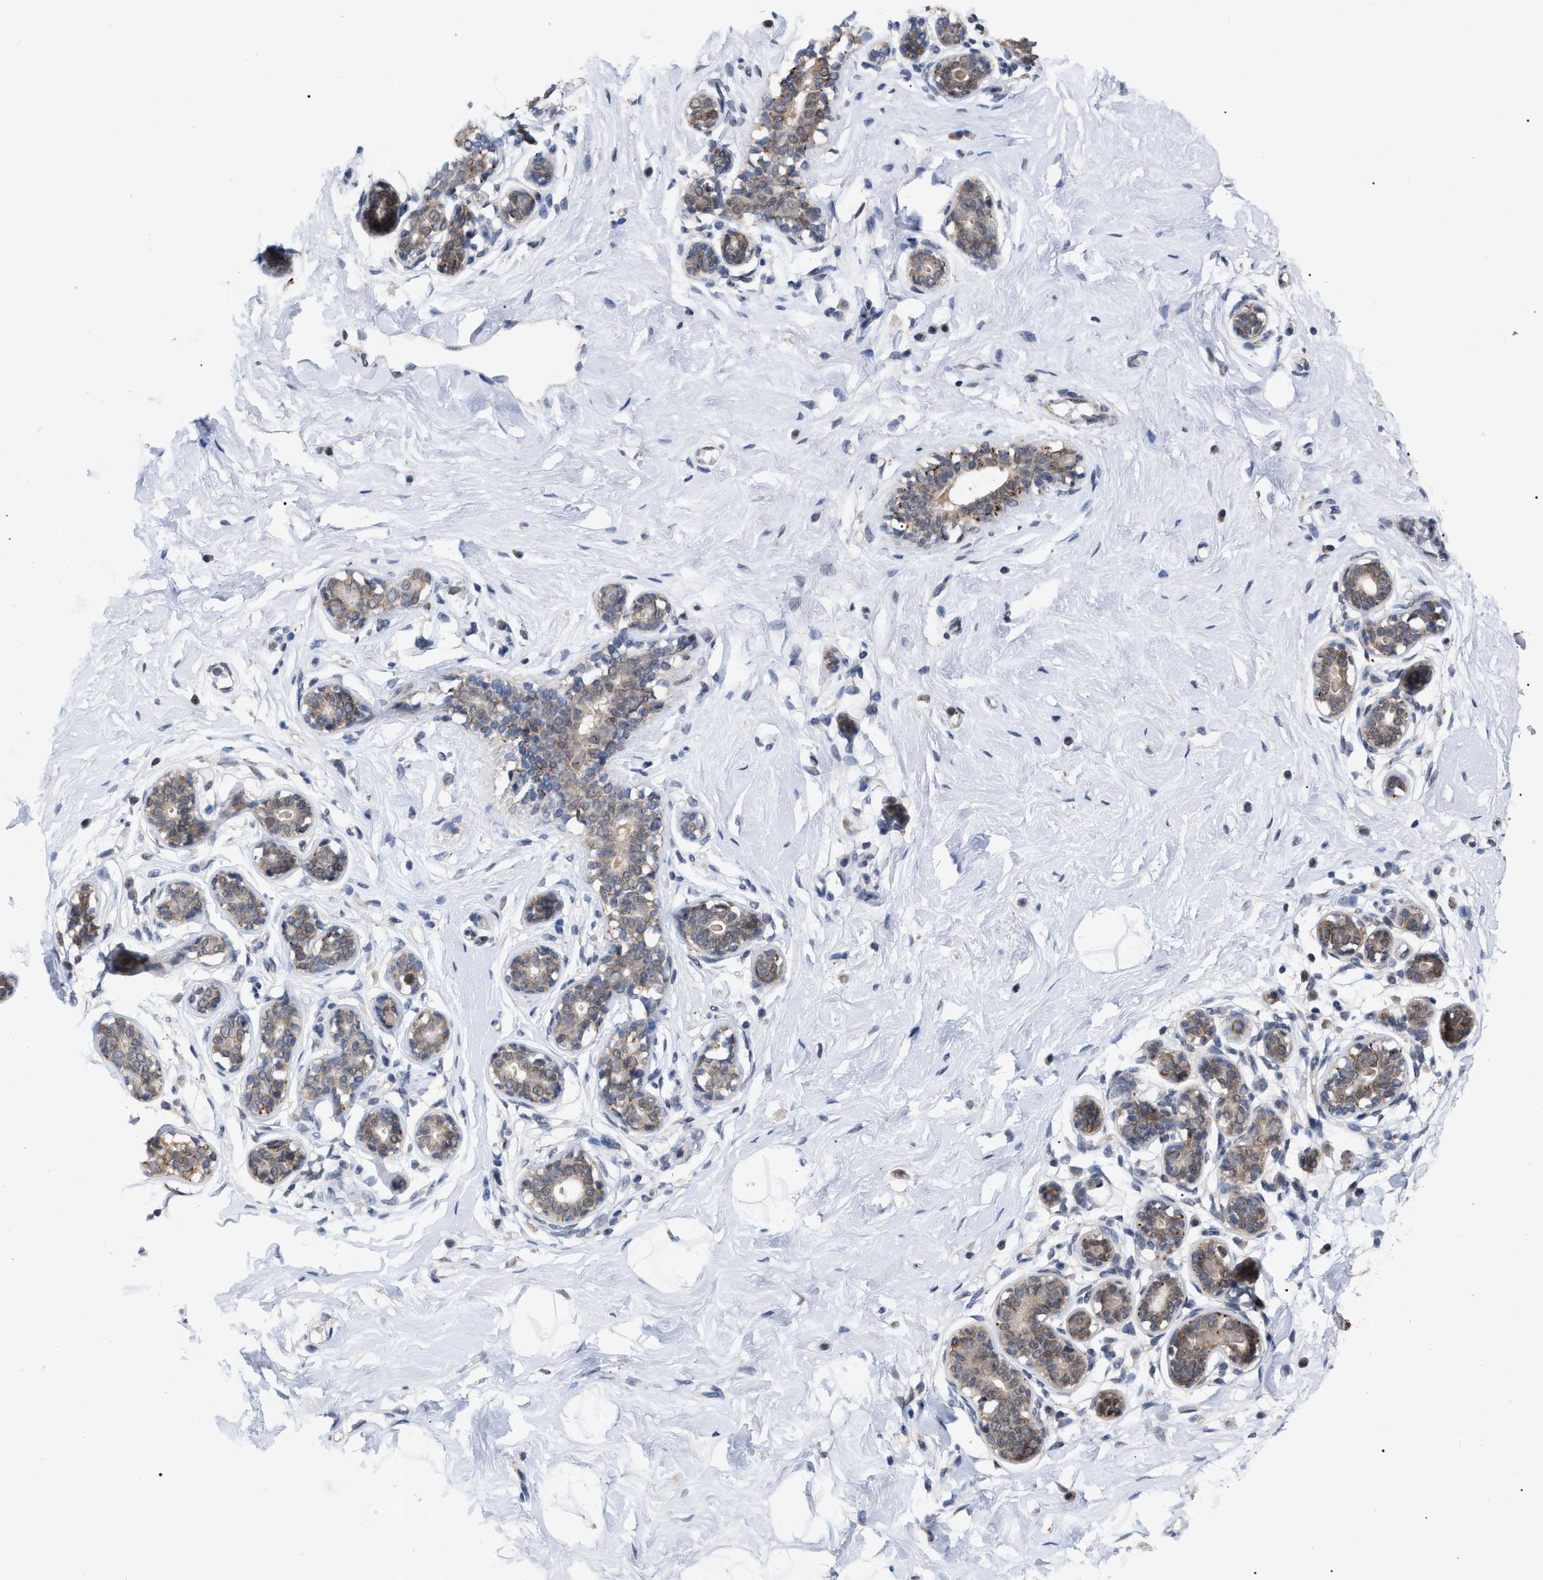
{"staining": {"intensity": "negative", "quantity": "none", "location": "none"}, "tissue": "breast", "cell_type": "Adipocytes", "image_type": "normal", "snomed": [{"axis": "morphology", "description": "Normal tissue, NOS"}, {"axis": "topography", "description": "Breast"}], "caption": "DAB immunohistochemical staining of unremarkable human breast demonstrates no significant staining in adipocytes.", "gene": "UPF1", "patient": {"sex": "female", "age": 23}}